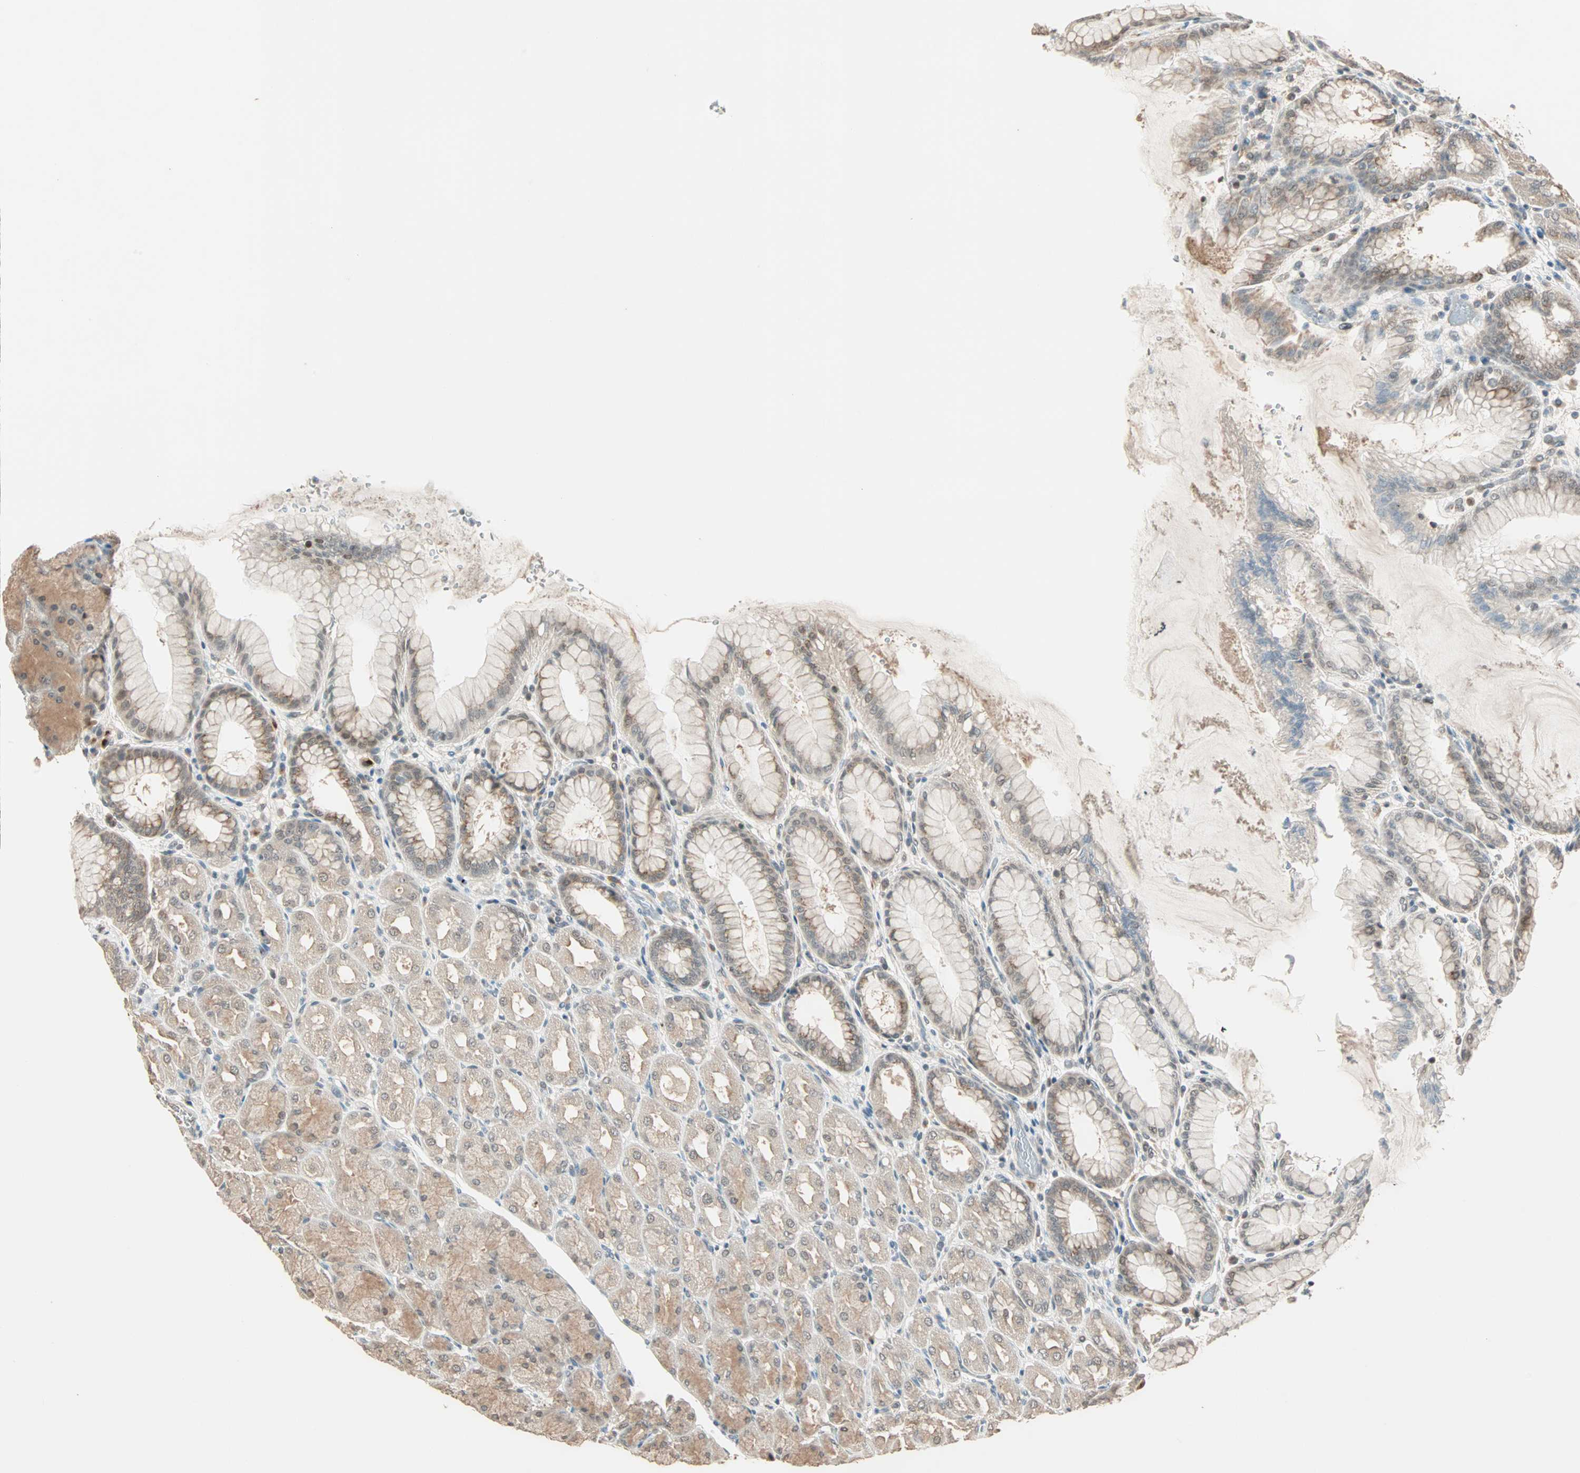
{"staining": {"intensity": "weak", "quantity": ">75%", "location": "cytoplasmic/membranous"}, "tissue": "stomach", "cell_type": "Glandular cells", "image_type": "normal", "snomed": [{"axis": "morphology", "description": "Normal tissue, NOS"}, {"axis": "topography", "description": "Stomach, upper"}], "caption": "Immunohistochemistry (DAB (3,3'-diaminobenzidine)) staining of normal human stomach demonstrates weak cytoplasmic/membranous protein staining in approximately >75% of glandular cells. (DAB (3,3'-diaminobenzidine) = brown stain, brightfield microscopy at high magnification).", "gene": "PRDM2", "patient": {"sex": "female", "age": 56}}